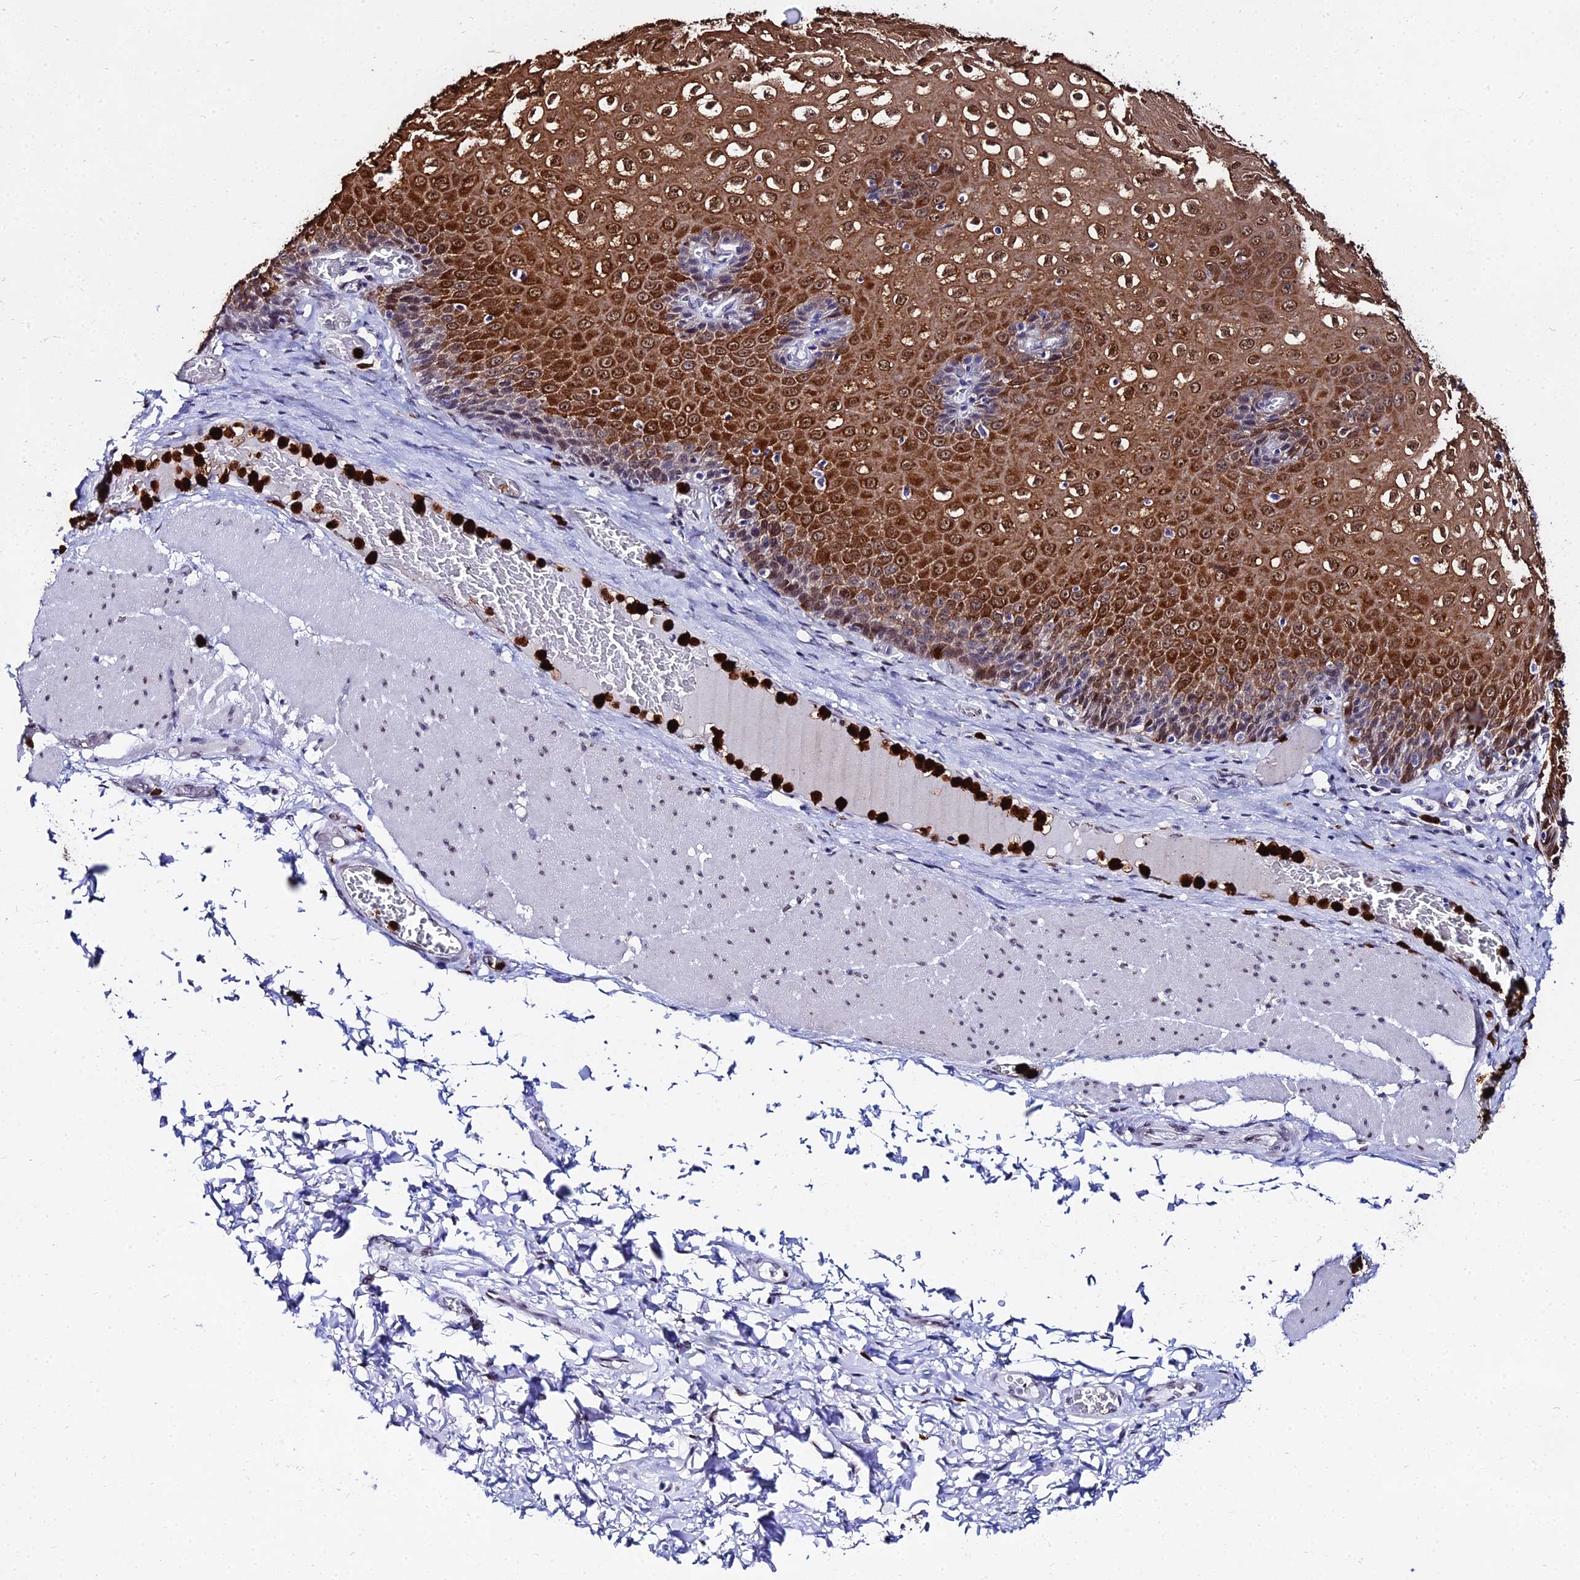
{"staining": {"intensity": "strong", "quantity": "<25%", "location": "cytoplasmic/membranous,nuclear"}, "tissue": "esophagus", "cell_type": "Squamous epithelial cells", "image_type": "normal", "snomed": [{"axis": "morphology", "description": "Normal tissue, NOS"}, {"axis": "topography", "description": "Esophagus"}], "caption": "IHC image of benign esophagus stained for a protein (brown), which shows medium levels of strong cytoplasmic/membranous,nuclear staining in about <25% of squamous epithelial cells.", "gene": "MCM10", "patient": {"sex": "male", "age": 60}}